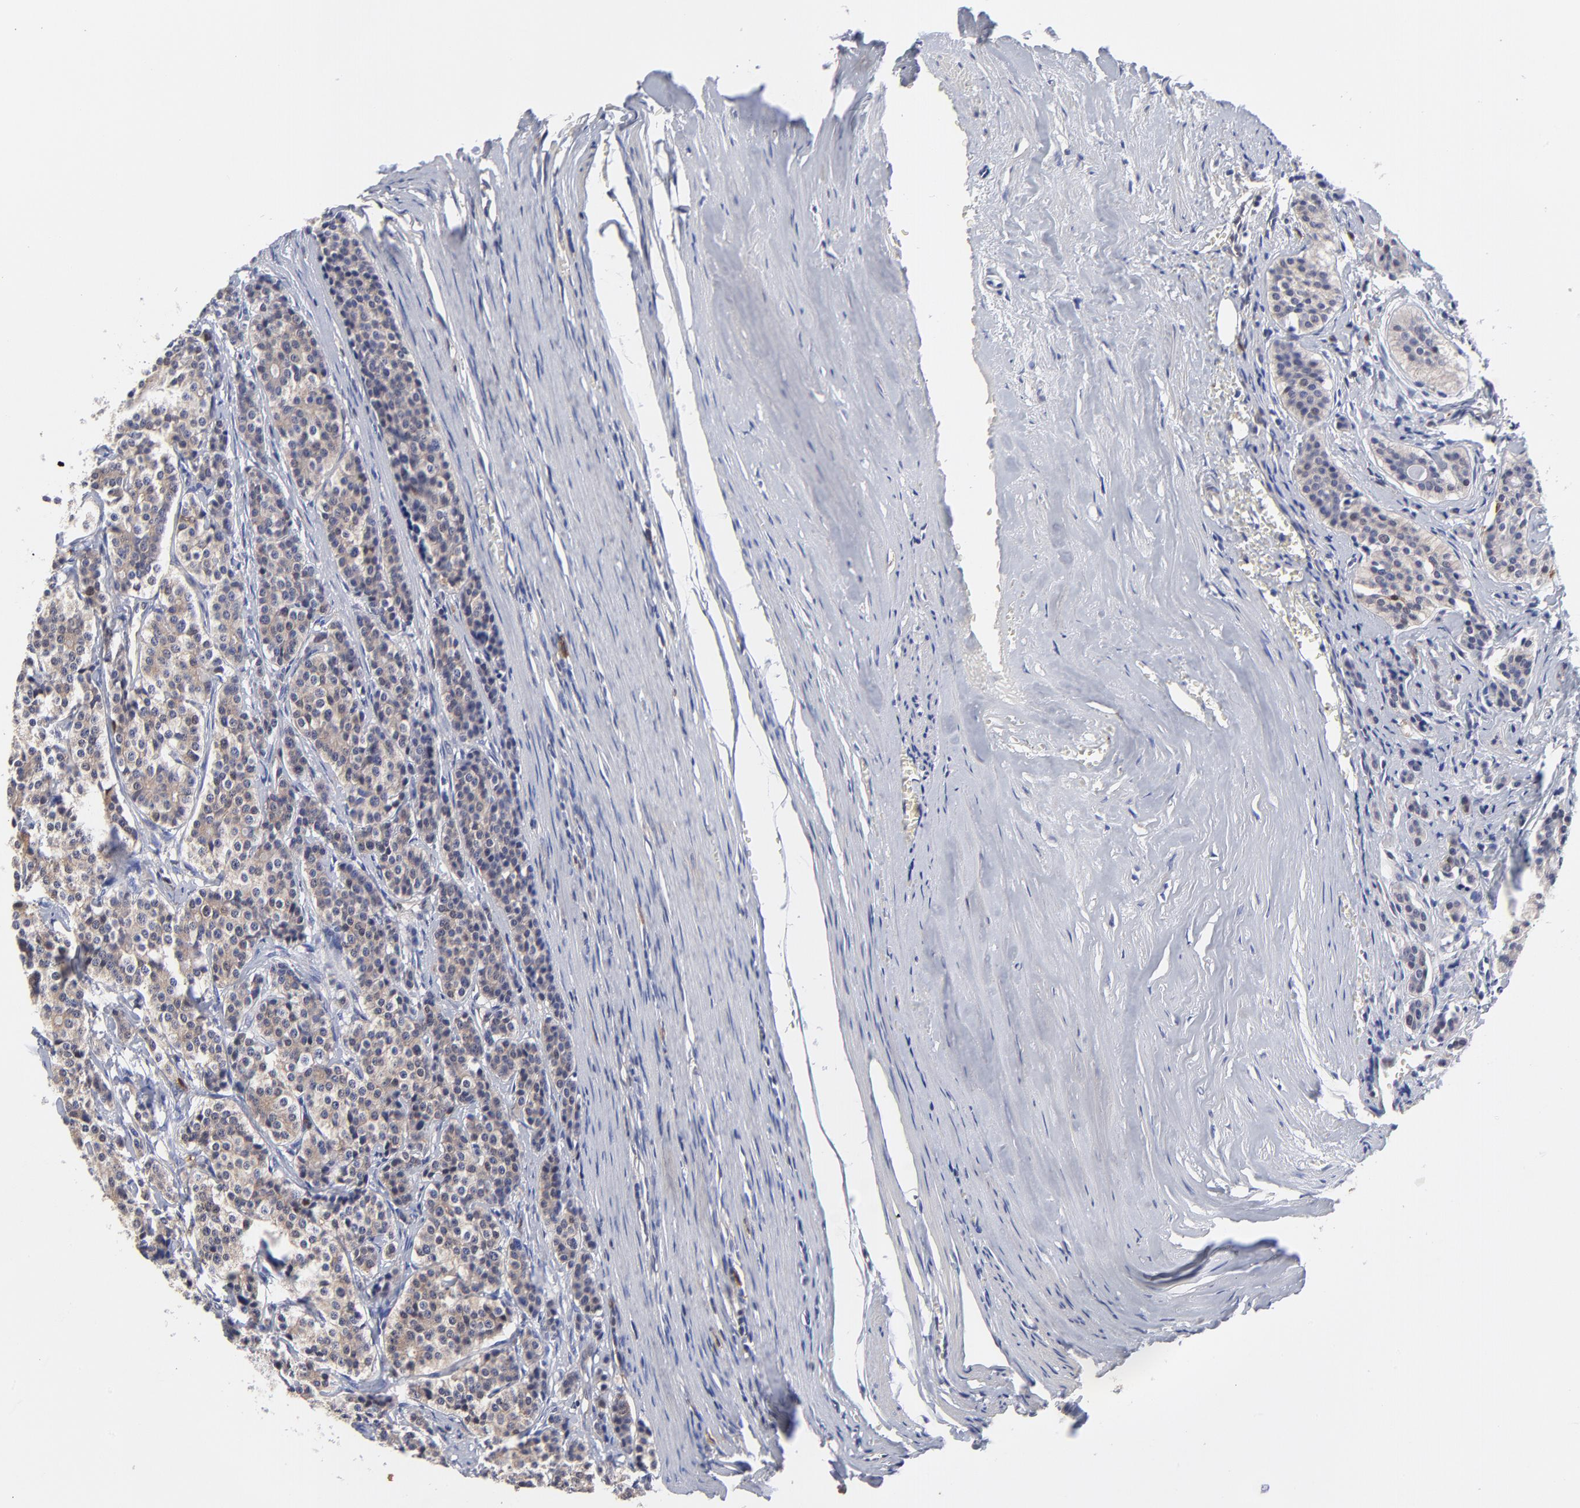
{"staining": {"intensity": "moderate", "quantity": "25%-75%", "location": "cytoplasmic/membranous"}, "tissue": "carcinoid", "cell_type": "Tumor cells", "image_type": "cancer", "snomed": [{"axis": "morphology", "description": "Carcinoid, malignant, NOS"}, {"axis": "topography", "description": "Small intestine"}], "caption": "The micrograph shows staining of carcinoid (malignant), revealing moderate cytoplasmic/membranous protein staining (brown color) within tumor cells.", "gene": "DCTPP1", "patient": {"sex": "male", "age": 63}}